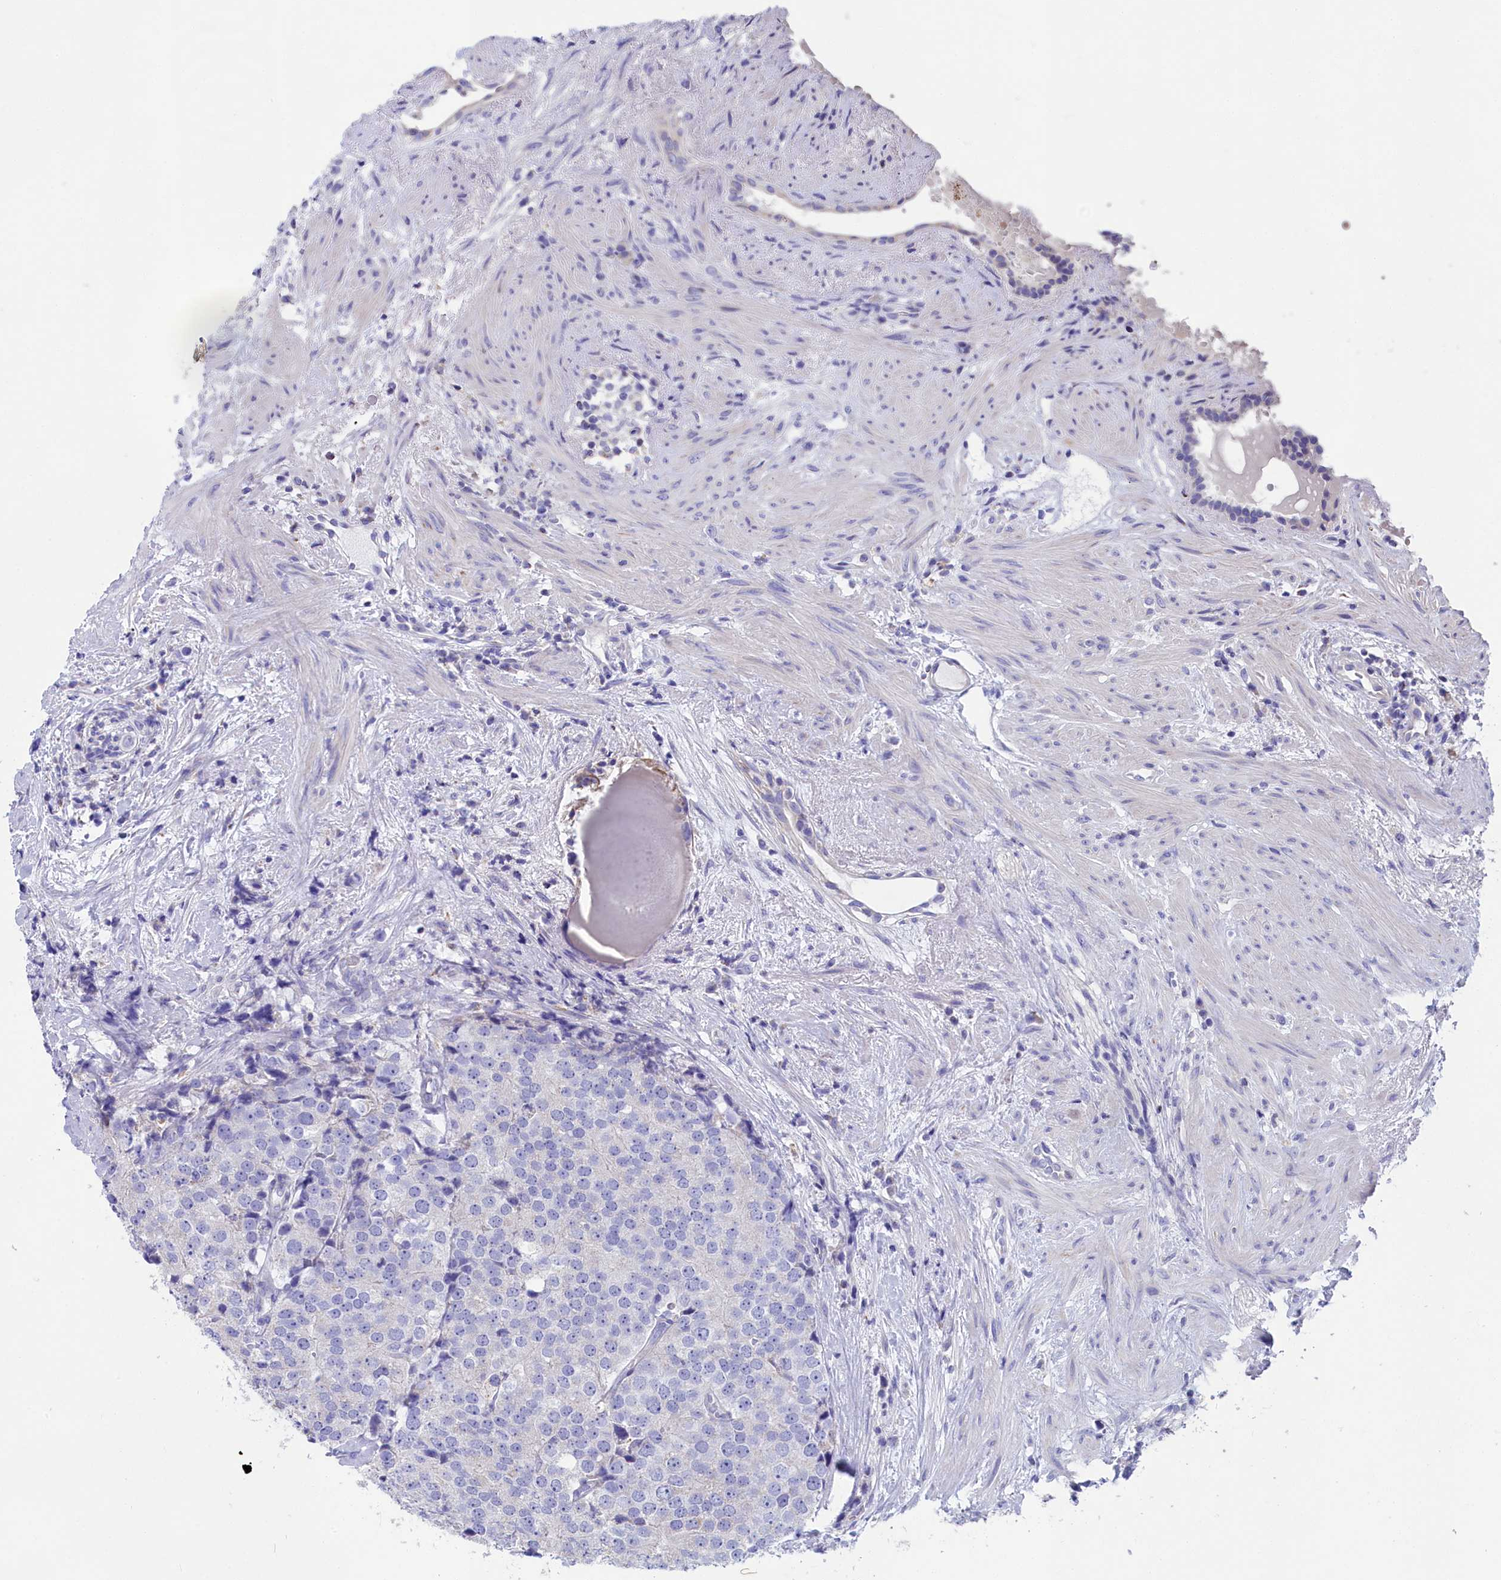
{"staining": {"intensity": "negative", "quantity": "none", "location": "none"}, "tissue": "prostate cancer", "cell_type": "Tumor cells", "image_type": "cancer", "snomed": [{"axis": "morphology", "description": "Adenocarcinoma, High grade"}, {"axis": "topography", "description": "Prostate"}], "caption": "A high-resolution histopathology image shows IHC staining of prostate cancer, which shows no significant positivity in tumor cells.", "gene": "PRDM12", "patient": {"sex": "male", "age": 49}}